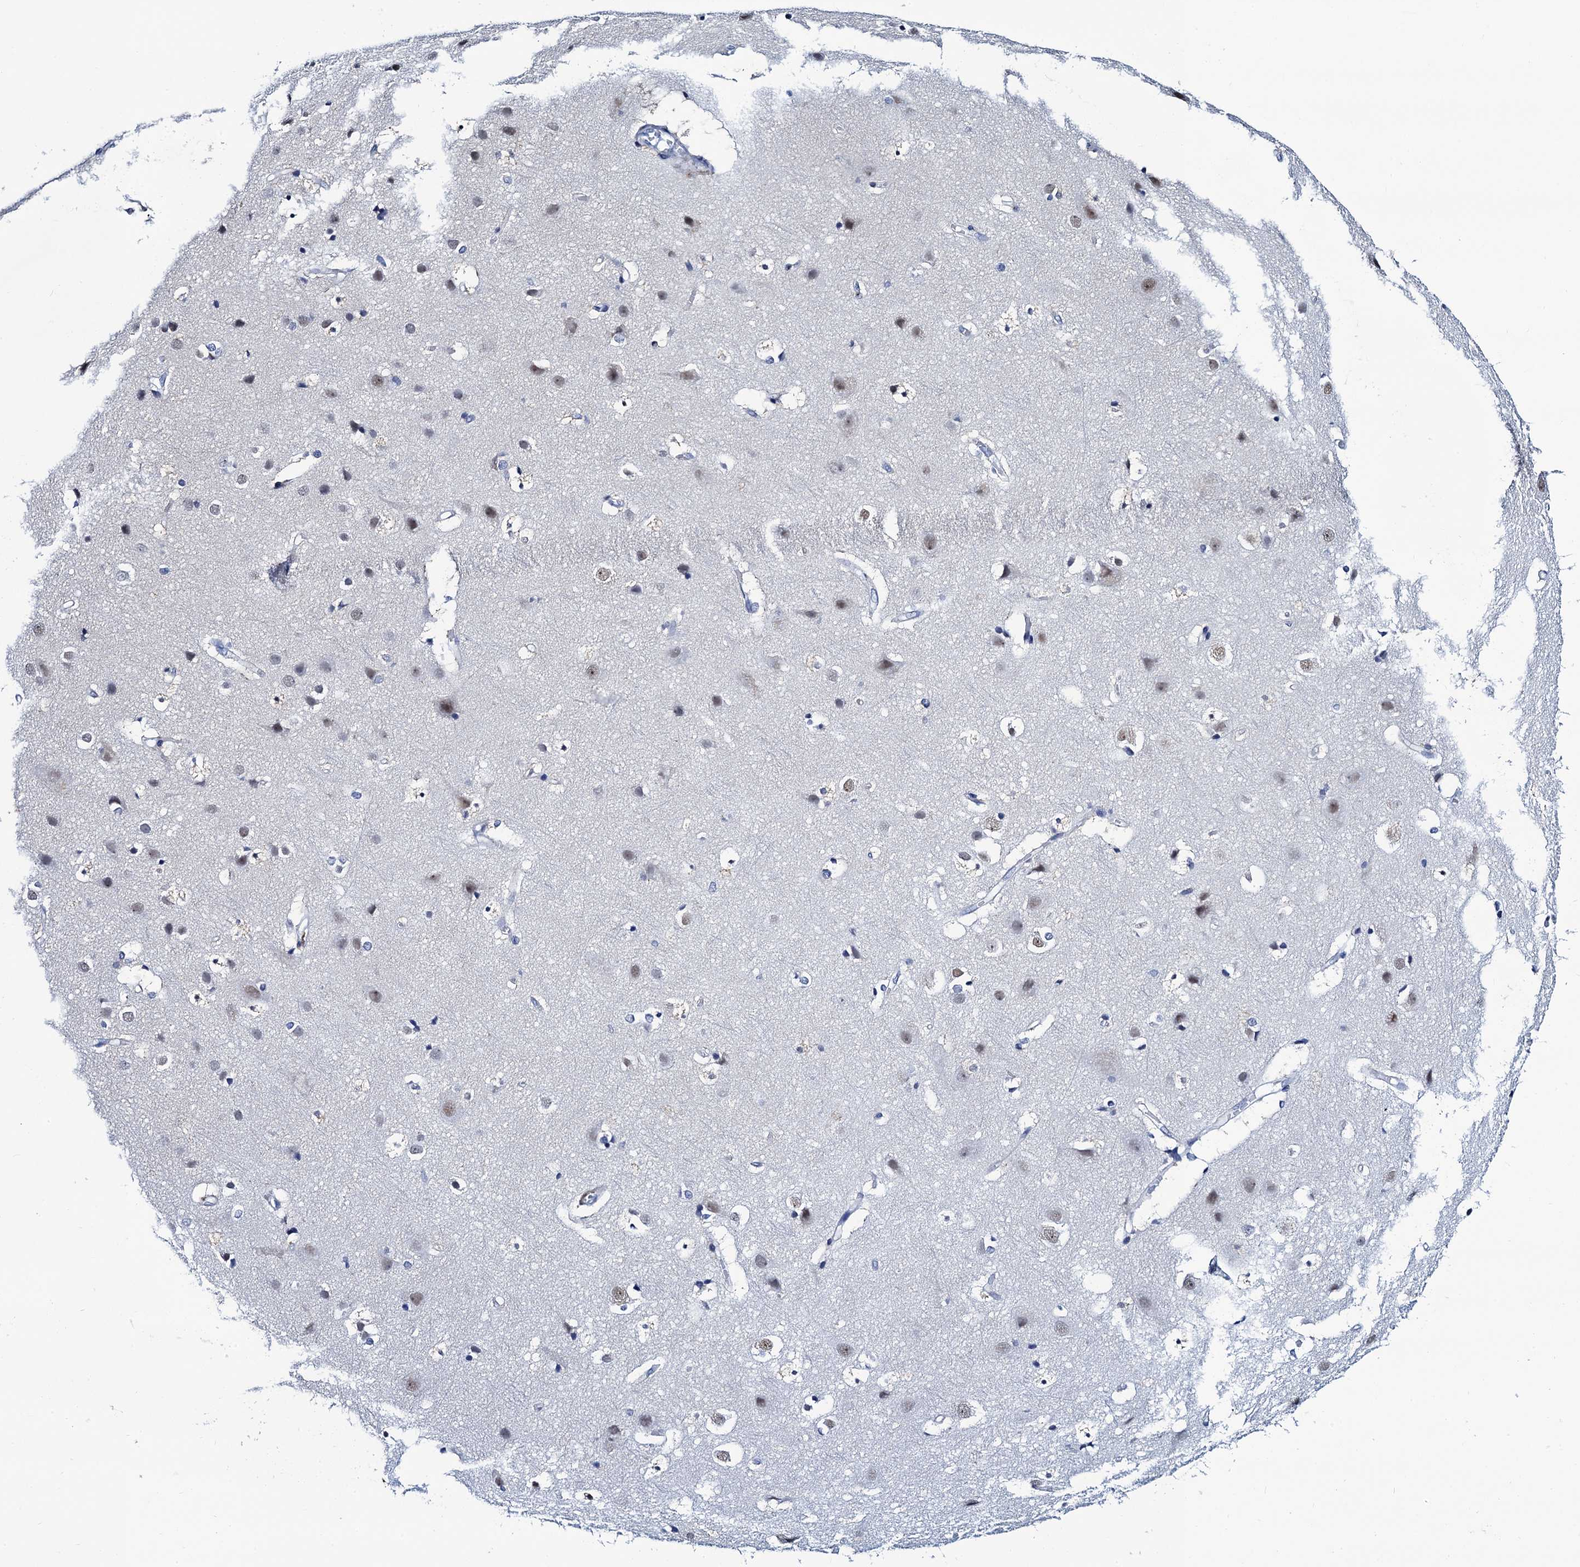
{"staining": {"intensity": "negative", "quantity": "none", "location": "none"}, "tissue": "cerebral cortex", "cell_type": "Endothelial cells", "image_type": "normal", "snomed": [{"axis": "morphology", "description": "Normal tissue, NOS"}, {"axis": "topography", "description": "Cerebral cortex"}], "caption": "Benign cerebral cortex was stained to show a protein in brown. There is no significant staining in endothelial cells. Brightfield microscopy of immunohistochemistry (IHC) stained with DAB (brown) and hematoxylin (blue), captured at high magnification.", "gene": "SLC7A10", "patient": {"sex": "male", "age": 54}}